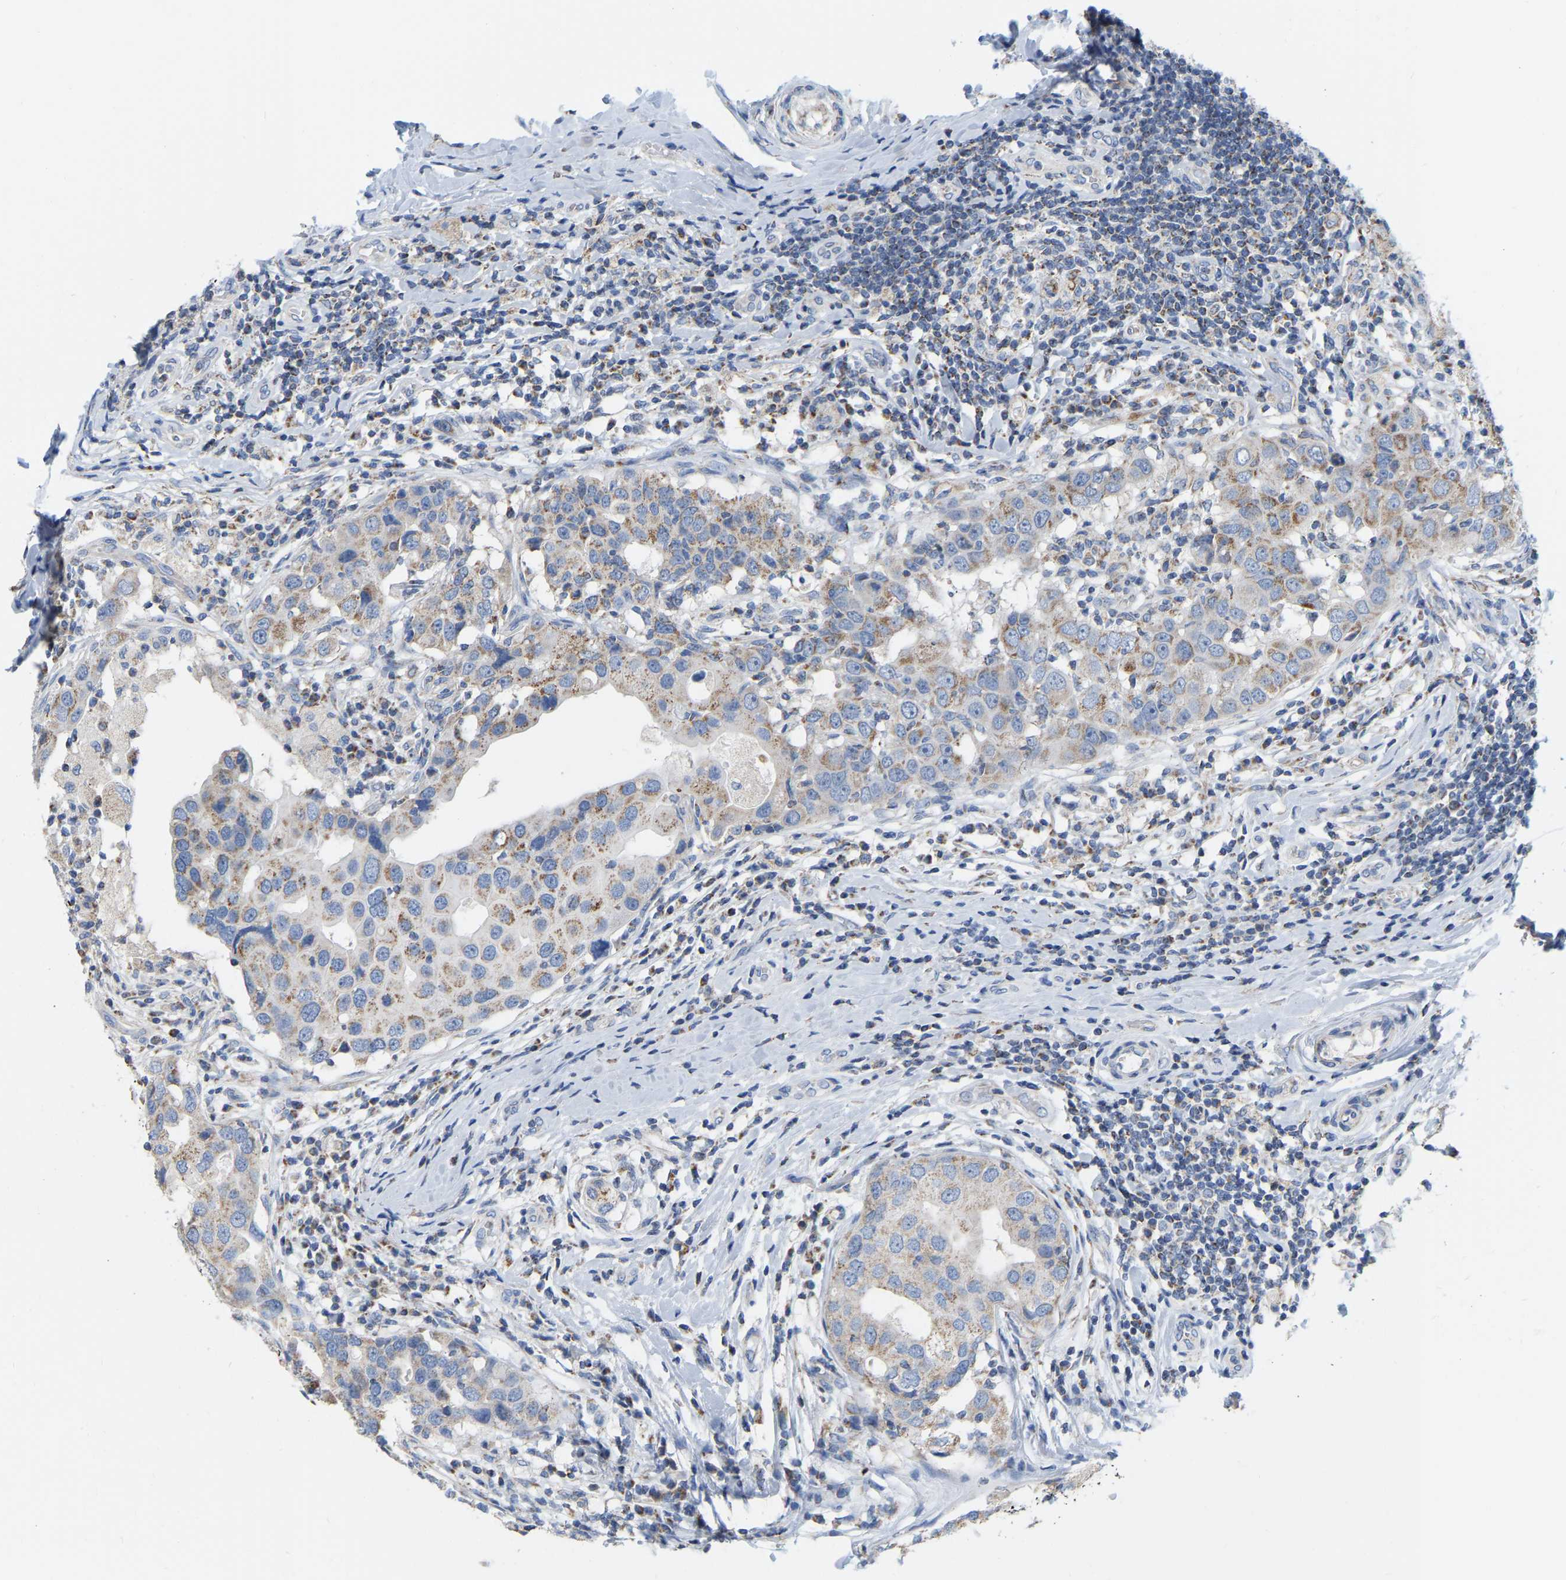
{"staining": {"intensity": "weak", "quantity": ">75%", "location": "cytoplasmic/membranous"}, "tissue": "breast cancer", "cell_type": "Tumor cells", "image_type": "cancer", "snomed": [{"axis": "morphology", "description": "Duct carcinoma"}, {"axis": "topography", "description": "Breast"}], "caption": "A high-resolution histopathology image shows immunohistochemistry staining of breast cancer, which reveals weak cytoplasmic/membranous staining in approximately >75% of tumor cells.", "gene": "CBLB", "patient": {"sex": "female", "age": 27}}